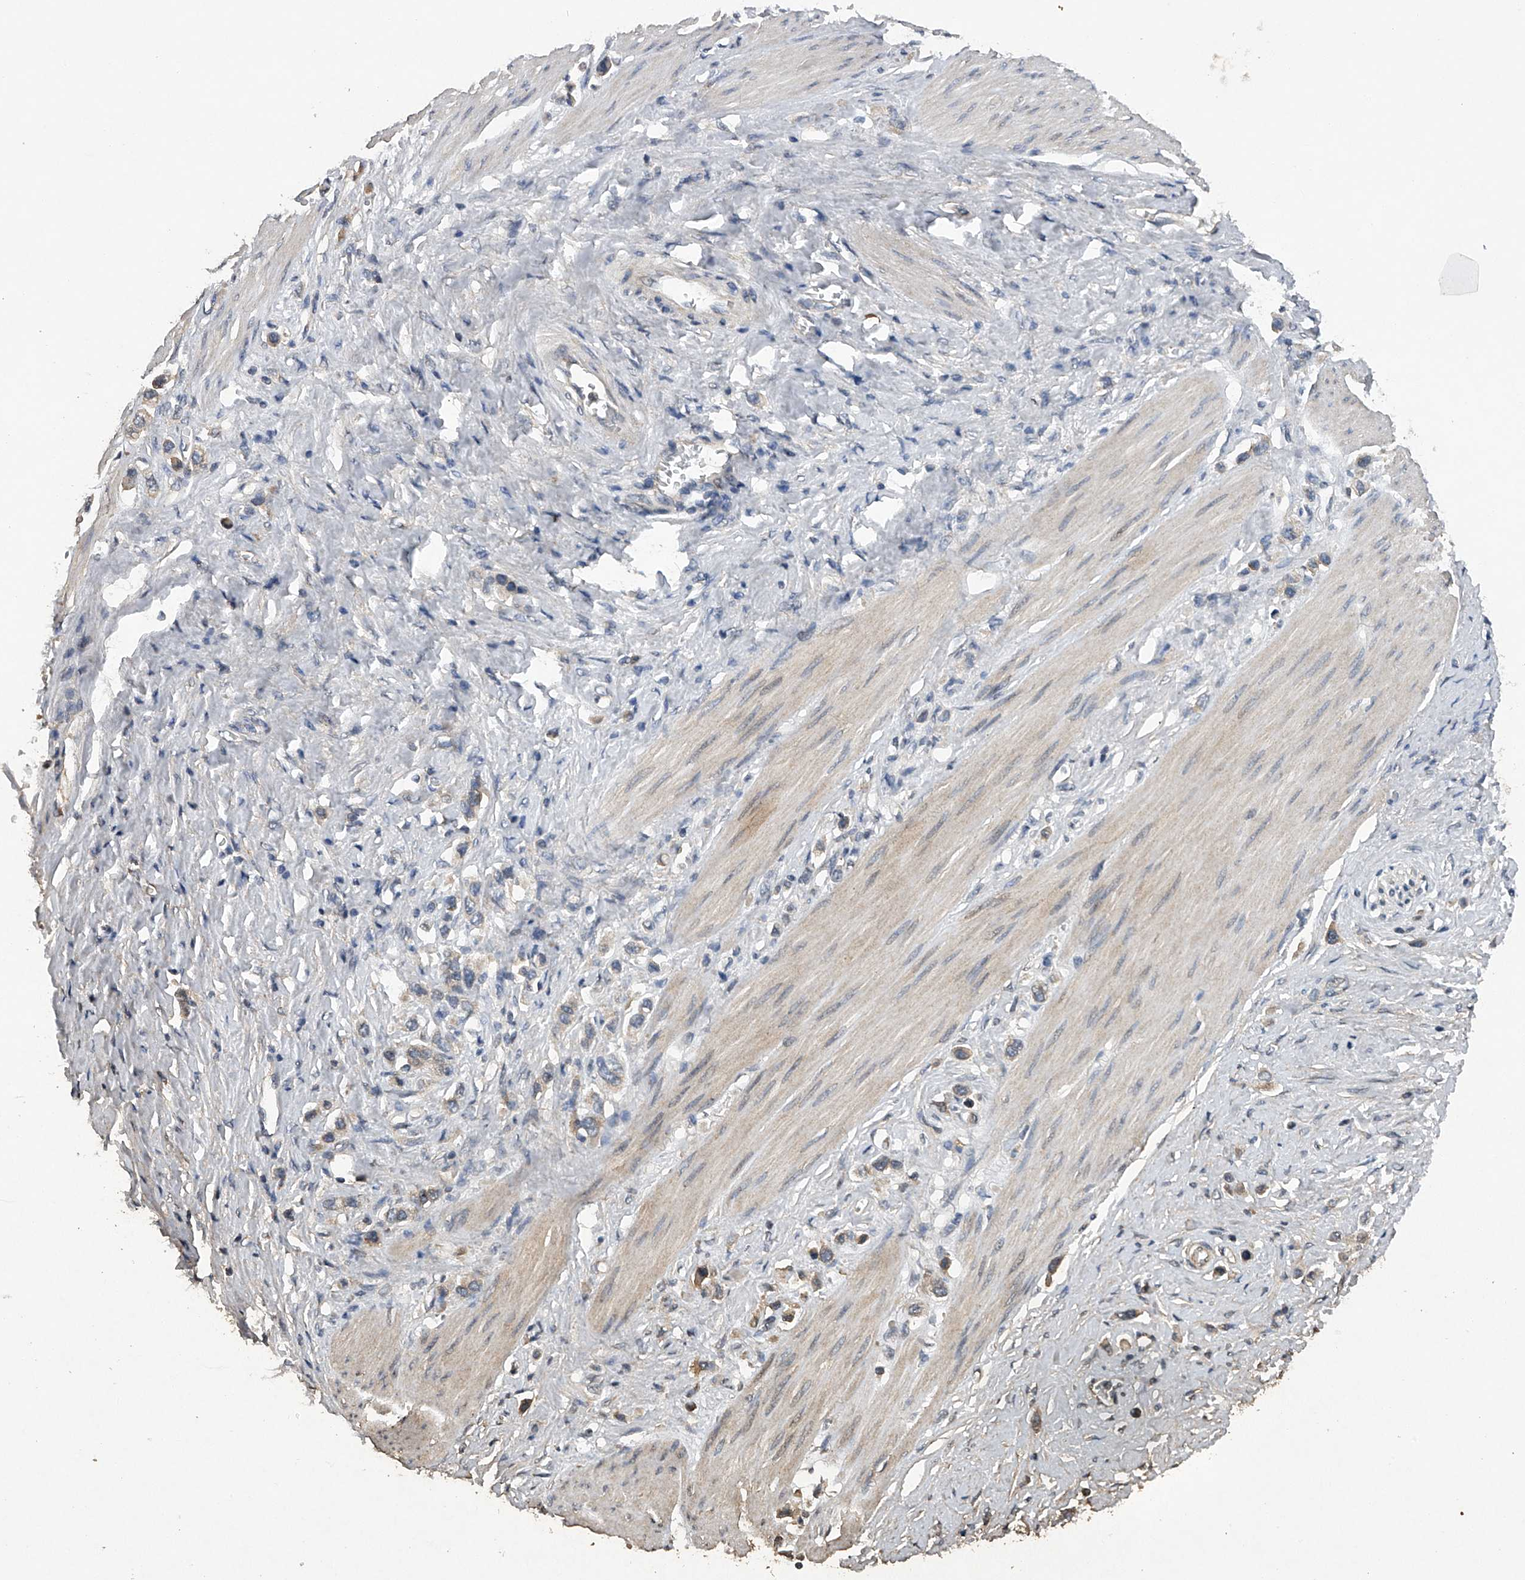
{"staining": {"intensity": "weak", "quantity": ">75%", "location": "cytoplasmic/membranous"}, "tissue": "stomach cancer", "cell_type": "Tumor cells", "image_type": "cancer", "snomed": [{"axis": "morphology", "description": "Adenocarcinoma, NOS"}, {"axis": "topography", "description": "Stomach"}], "caption": "The photomicrograph displays a brown stain indicating the presence of a protein in the cytoplasmic/membranous of tumor cells in adenocarcinoma (stomach).", "gene": "RNF5", "patient": {"sex": "female", "age": 65}}